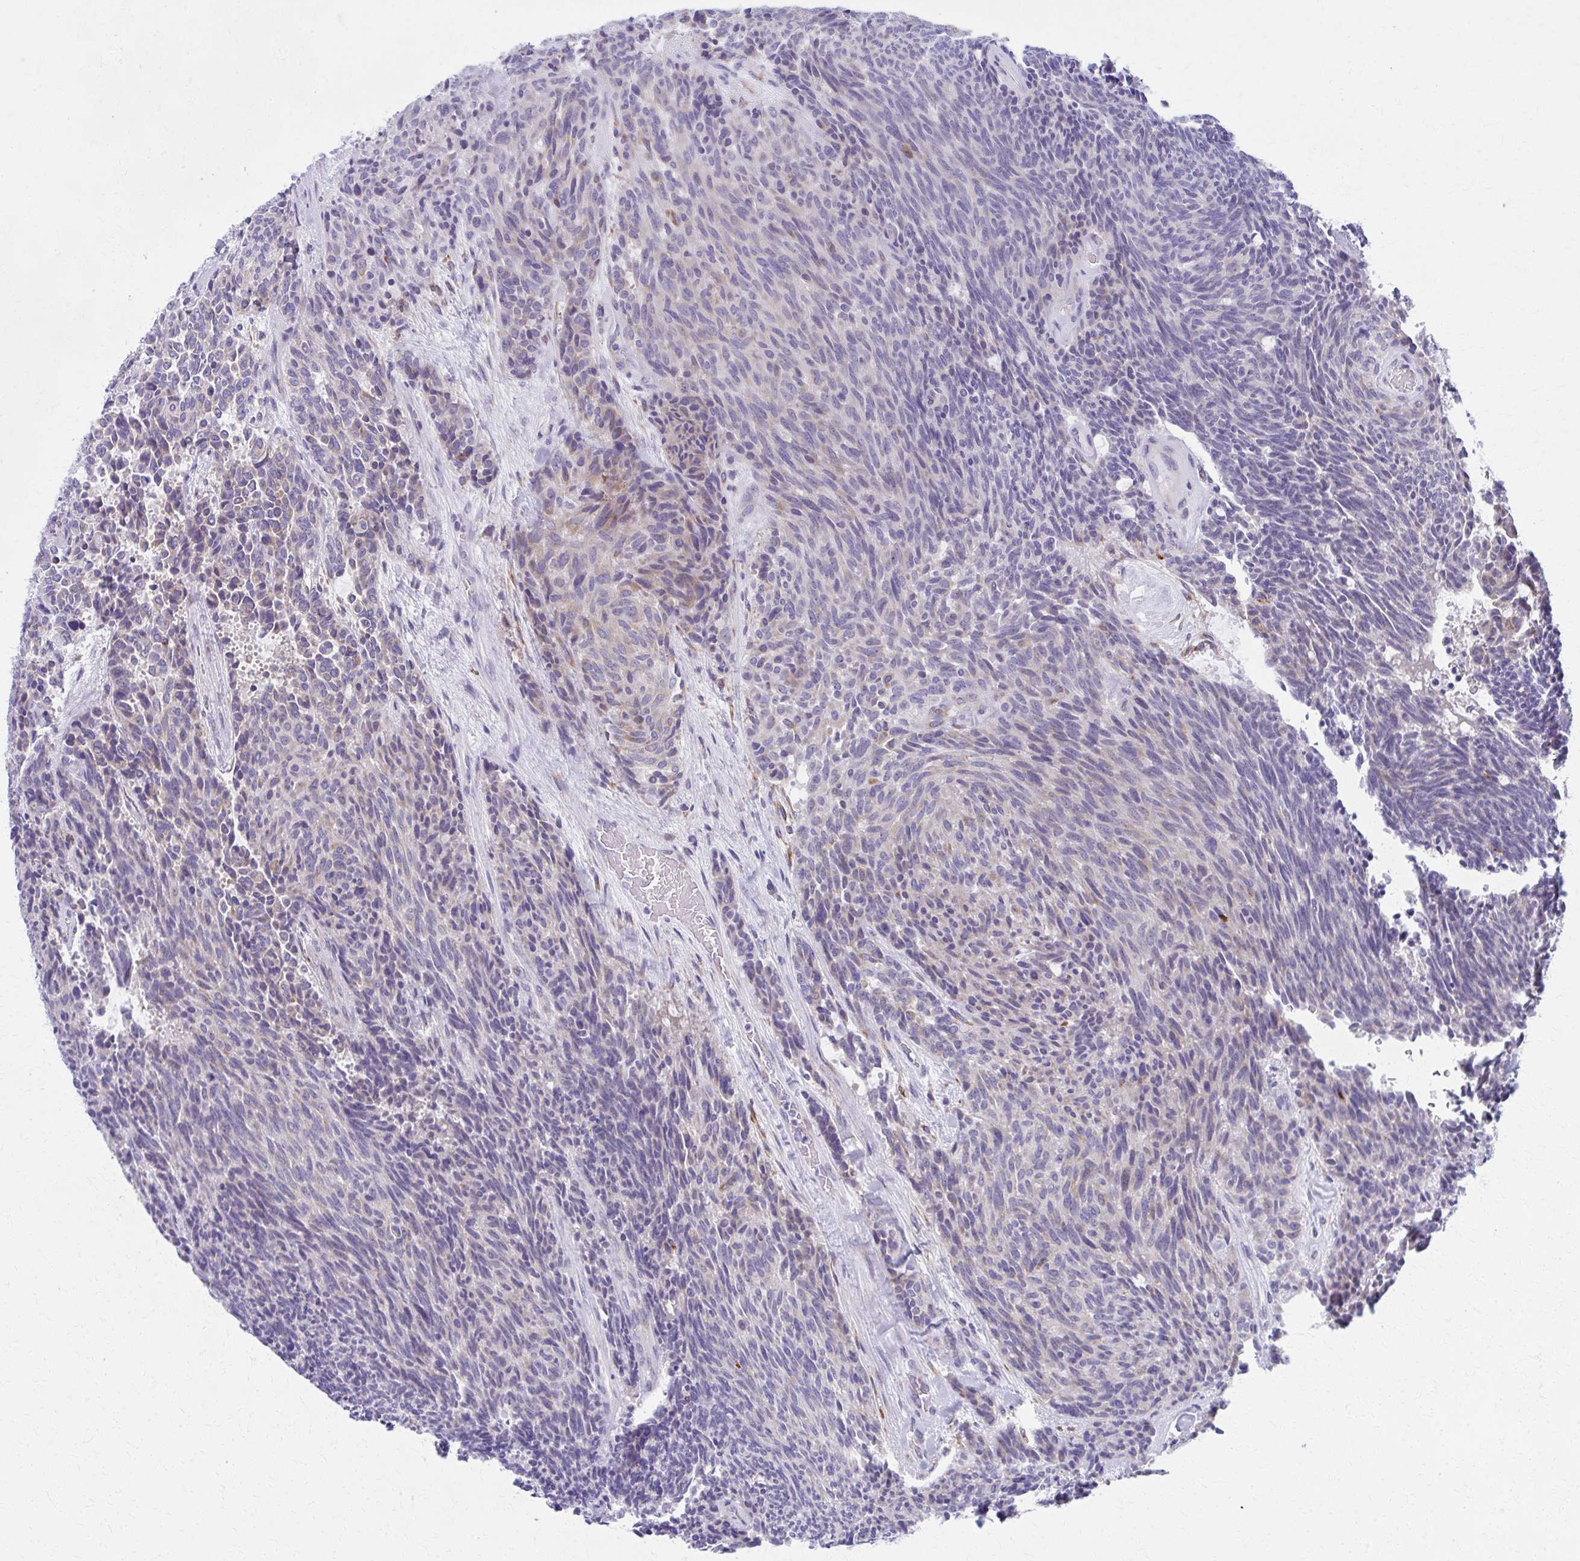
{"staining": {"intensity": "weak", "quantity": "<25%", "location": "cytoplasmic/membranous"}, "tissue": "carcinoid", "cell_type": "Tumor cells", "image_type": "cancer", "snomed": [{"axis": "morphology", "description": "Carcinoid, malignant, NOS"}, {"axis": "topography", "description": "Pancreas"}], "caption": "Immunohistochemistry (IHC) histopathology image of neoplastic tissue: carcinoid (malignant) stained with DAB shows no significant protein positivity in tumor cells.", "gene": "SPATS2L", "patient": {"sex": "female", "age": 54}}